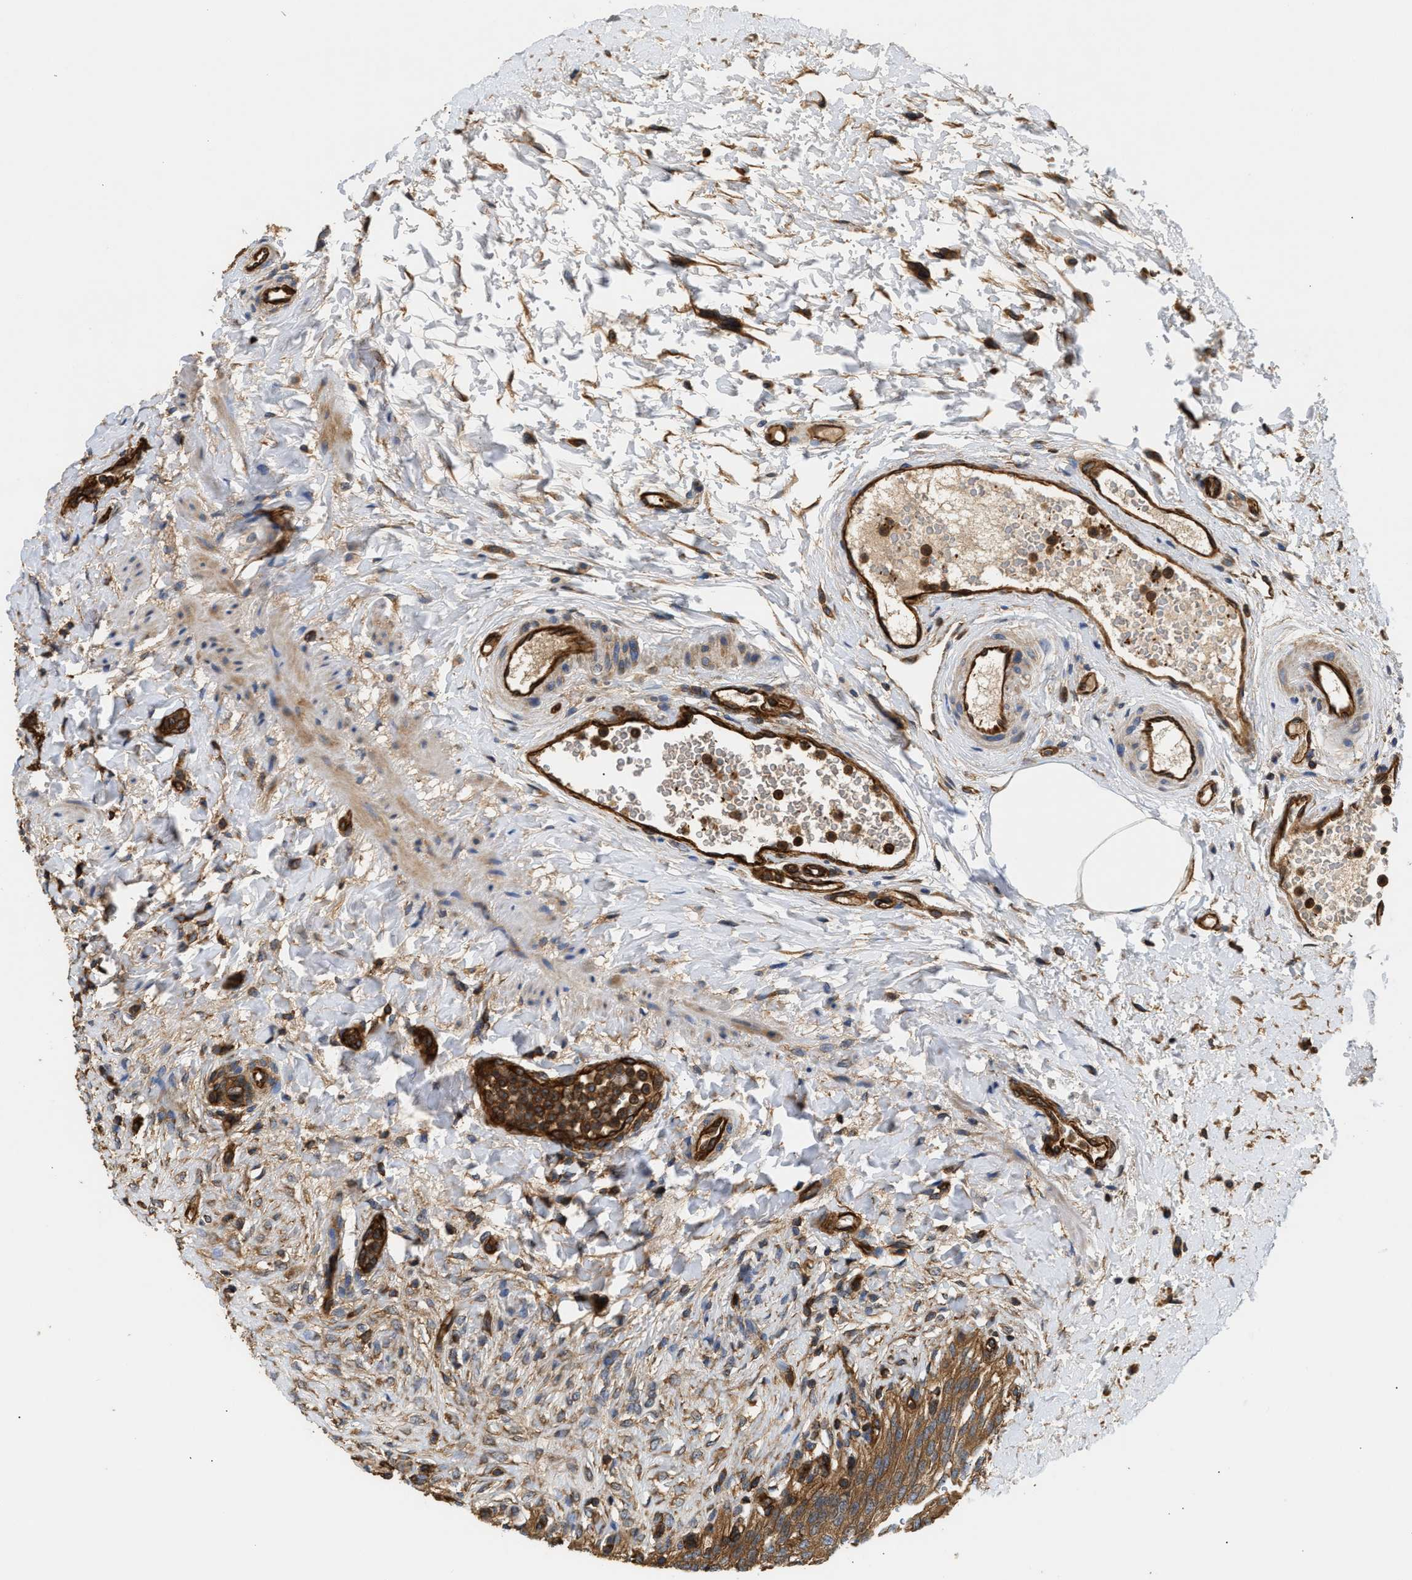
{"staining": {"intensity": "strong", "quantity": ">75%", "location": "cytoplasmic/membranous"}, "tissue": "urinary bladder", "cell_type": "Urothelial cells", "image_type": "normal", "snomed": [{"axis": "morphology", "description": "Urothelial carcinoma, High grade"}, {"axis": "topography", "description": "Urinary bladder"}], "caption": "A photomicrograph of human urinary bladder stained for a protein displays strong cytoplasmic/membranous brown staining in urothelial cells. Nuclei are stained in blue.", "gene": "SAMD9L", "patient": {"sex": "male", "age": 46}}